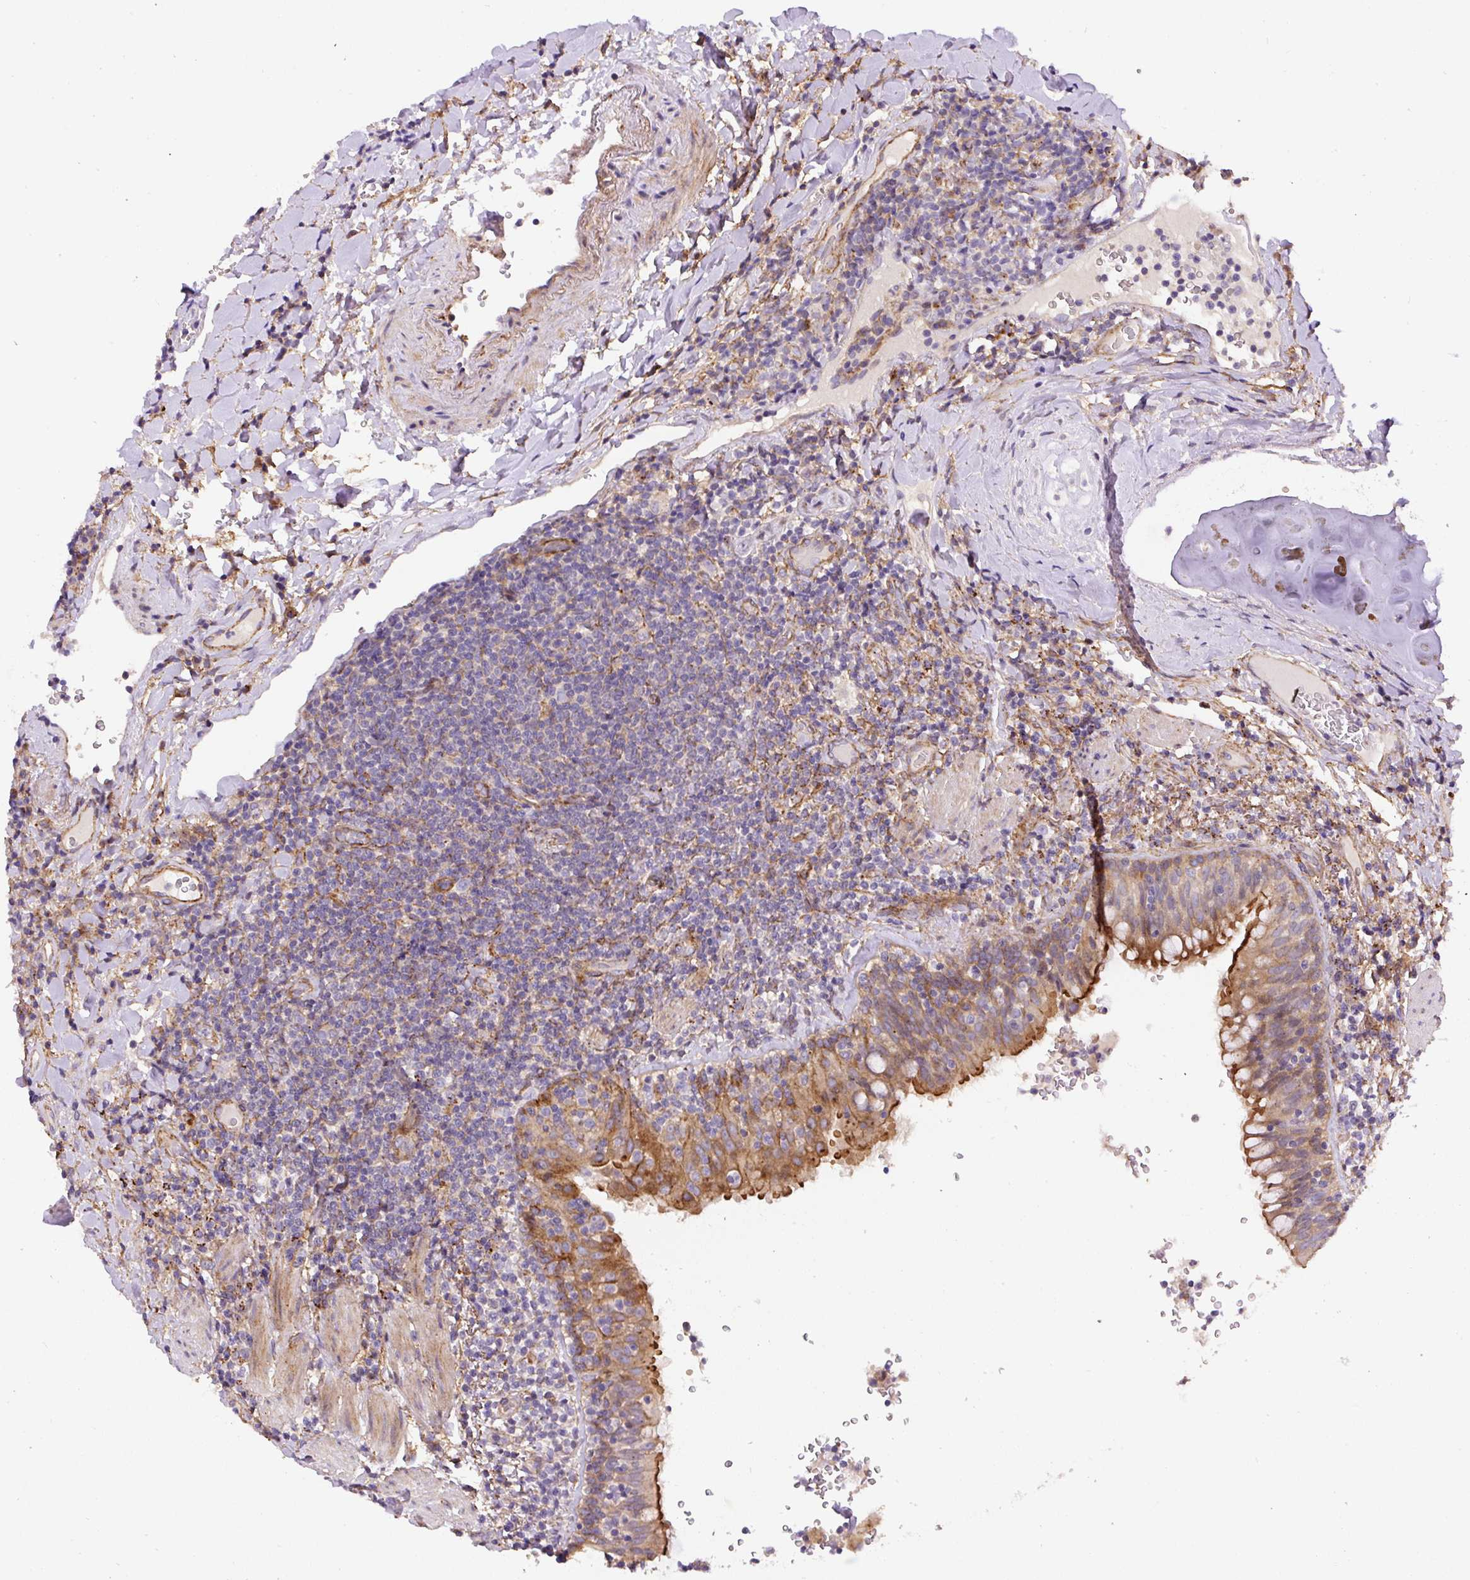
{"staining": {"intensity": "negative", "quantity": "none", "location": "none"}, "tissue": "lymphoma", "cell_type": "Tumor cells", "image_type": "cancer", "snomed": [{"axis": "morphology", "description": "Malignant lymphoma, non-Hodgkin's type, Low grade"}, {"axis": "topography", "description": "Lung"}], "caption": "The immunohistochemistry (IHC) micrograph has no significant positivity in tumor cells of low-grade malignant lymphoma, non-Hodgkin's type tissue.", "gene": "RNF170", "patient": {"sex": "female", "age": 71}}